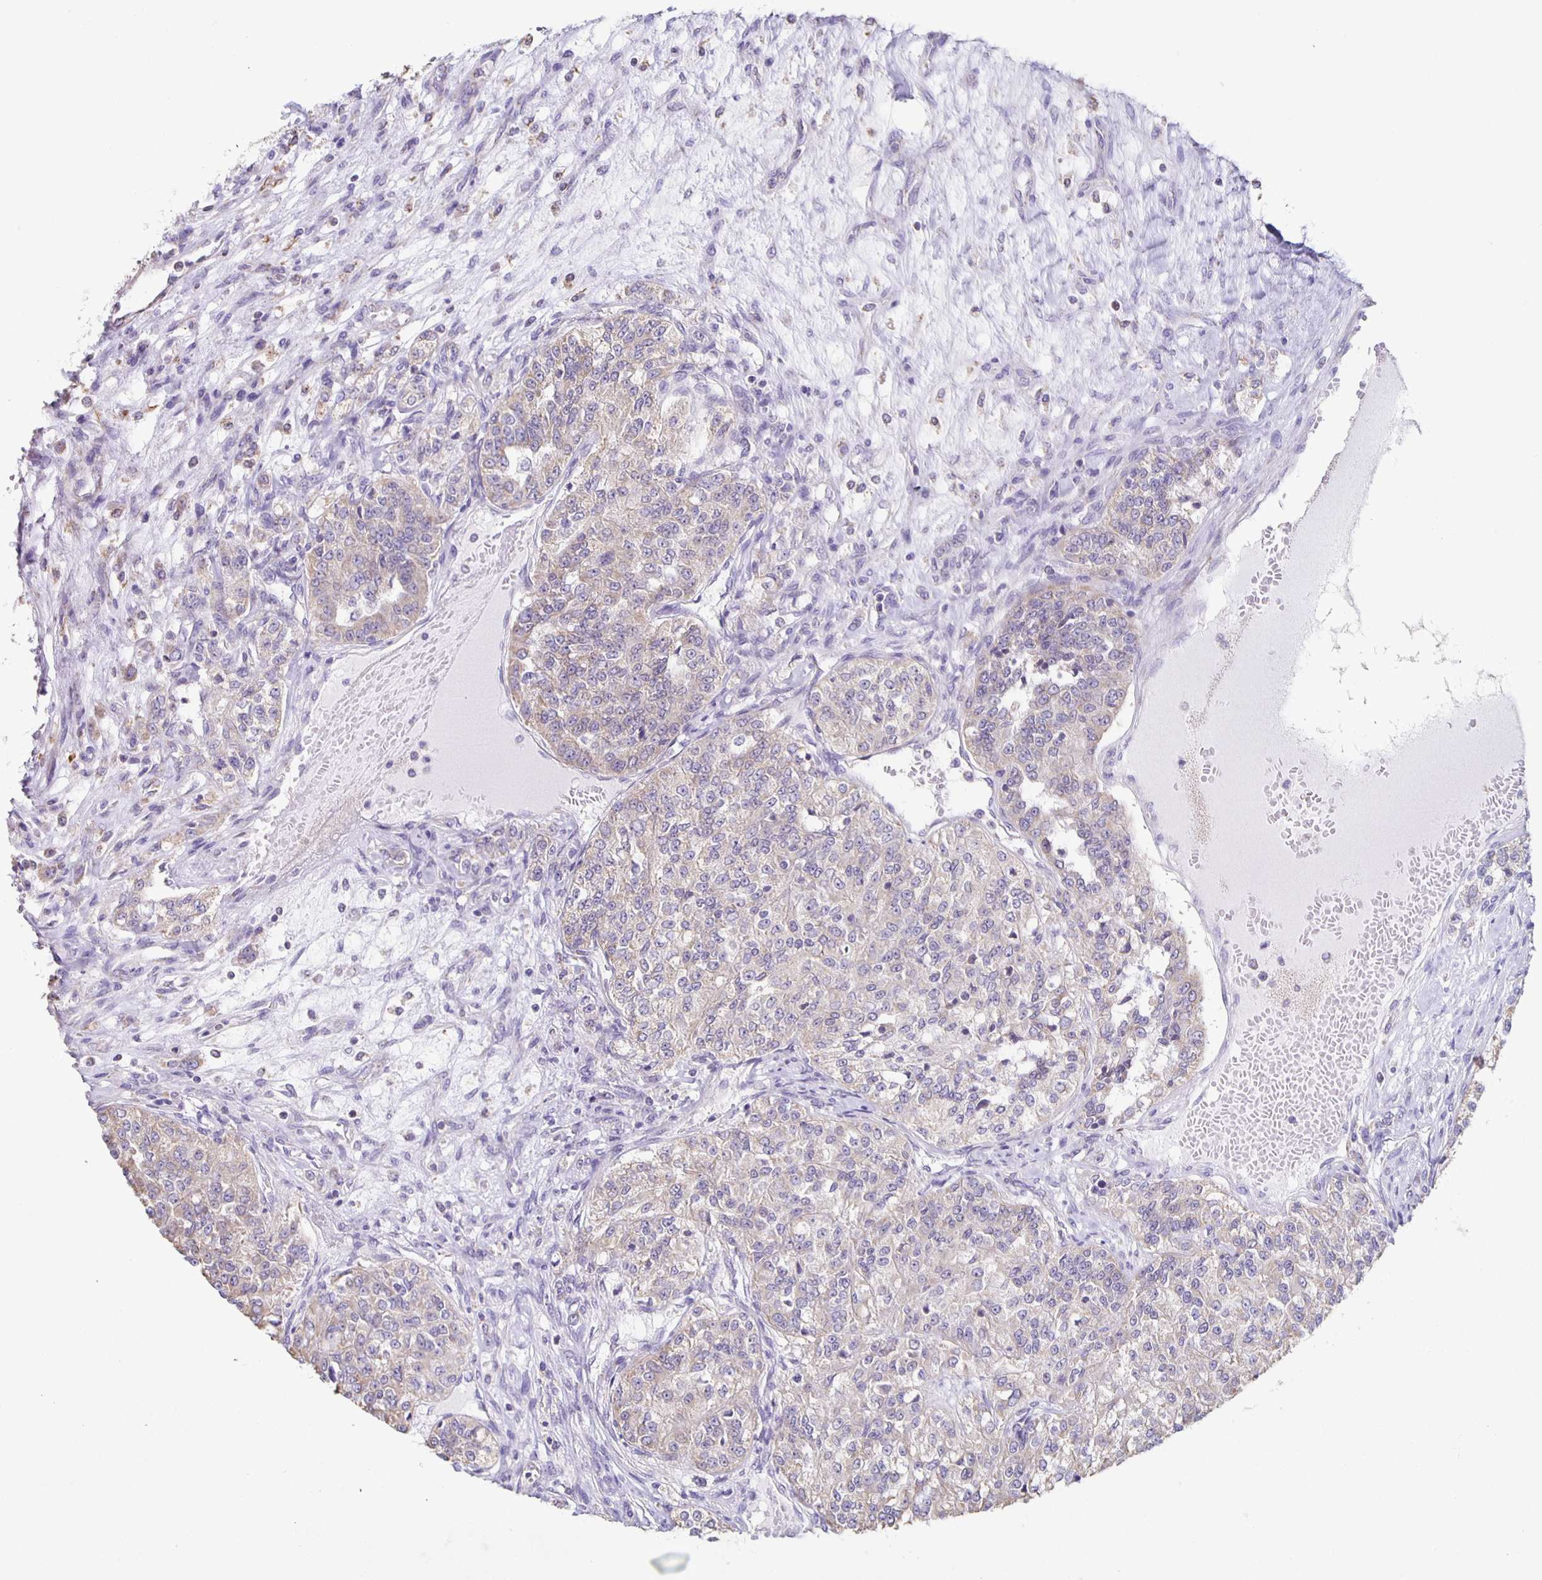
{"staining": {"intensity": "weak", "quantity": ">75%", "location": "cytoplasmic/membranous"}, "tissue": "renal cancer", "cell_type": "Tumor cells", "image_type": "cancer", "snomed": [{"axis": "morphology", "description": "Adenocarcinoma, NOS"}, {"axis": "topography", "description": "Kidney"}], "caption": "There is low levels of weak cytoplasmic/membranous positivity in tumor cells of renal cancer (adenocarcinoma), as demonstrated by immunohistochemical staining (brown color).", "gene": "TPPP", "patient": {"sex": "female", "age": 63}}